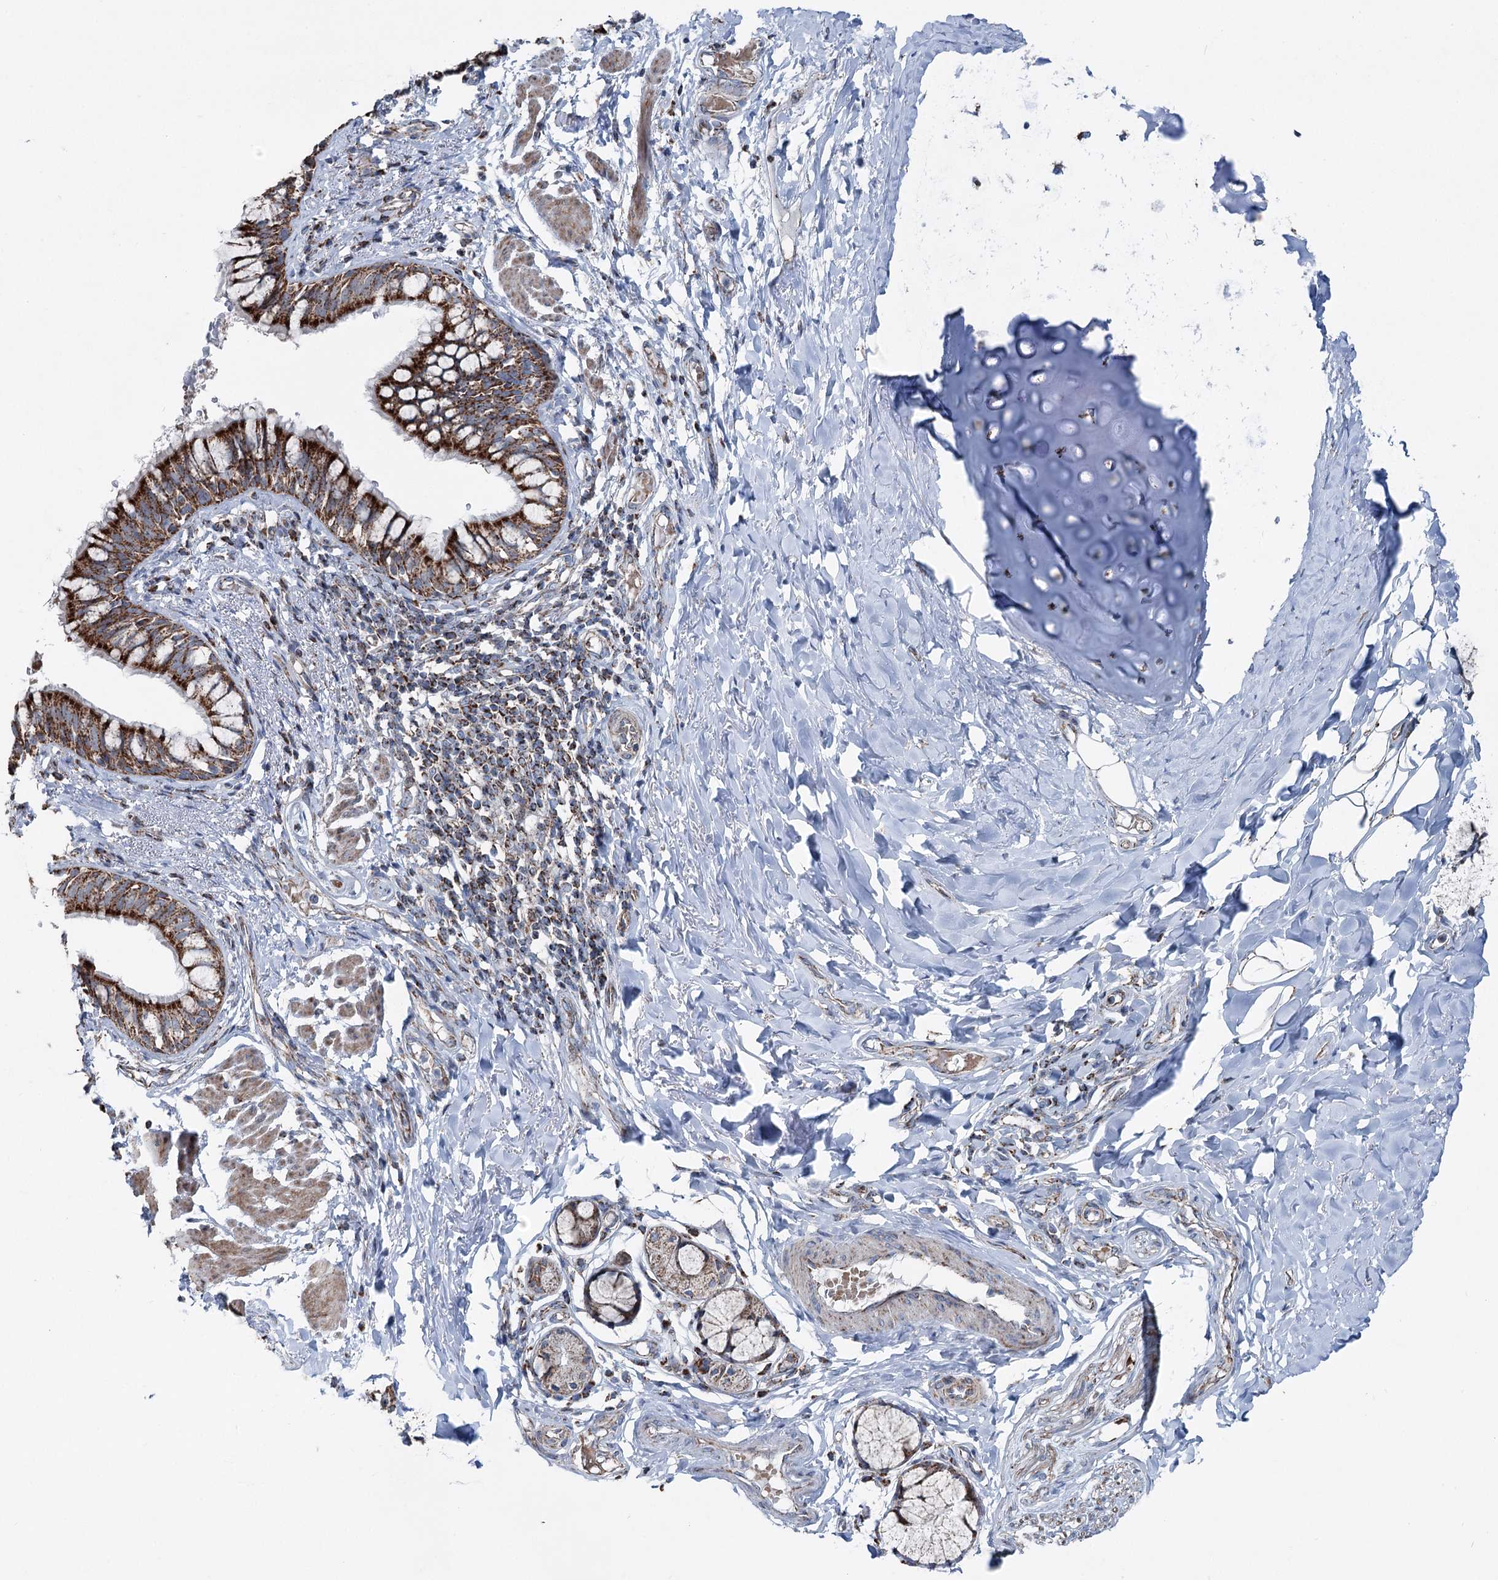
{"staining": {"intensity": "strong", "quantity": ">75%", "location": "cytoplasmic/membranous"}, "tissue": "bronchus", "cell_type": "Respiratory epithelial cells", "image_type": "normal", "snomed": [{"axis": "morphology", "description": "Normal tissue, NOS"}, {"axis": "topography", "description": "Cartilage tissue"}, {"axis": "topography", "description": "Bronchus"}], "caption": "A high-resolution histopathology image shows immunohistochemistry staining of normal bronchus, which displays strong cytoplasmic/membranous positivity in approximately >75% of respiratory epithelial cells.", "gene": "UCN3", "patient": {"sex": "female", "age": 36}}